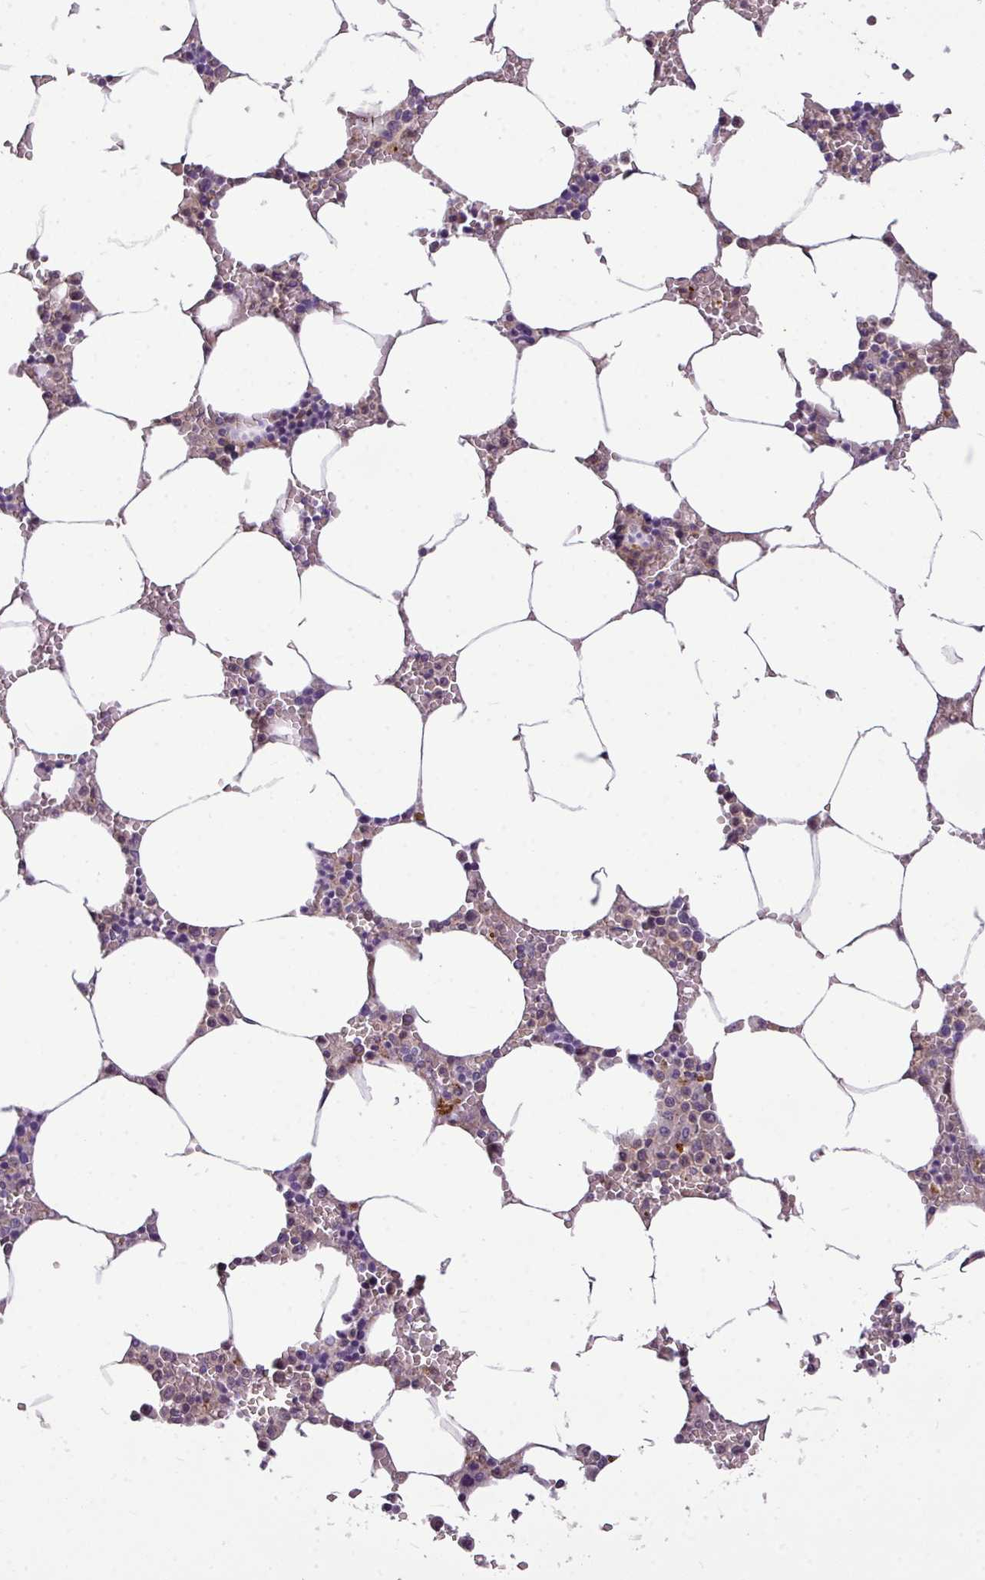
{"staining": {"intensity": "negative", "quantity": "none", "location": "none"}, "tissue": "bone marrow", "cell_type": "Hematopoietic cells", "image_type": "normal", "snomed": [{"axis": "morphology", "description": "Normal tissue, NOS"}, {"axis": "topography", "description": "Bone marrow"}], "caption": "A micrograph of bone marrow stained for a protein demonstrates no brown staining in hematopoietic cells. (DAB IHC, high magnification).", "gene": "ZNF35", "patient": {"sex": "male", "age": 70}}